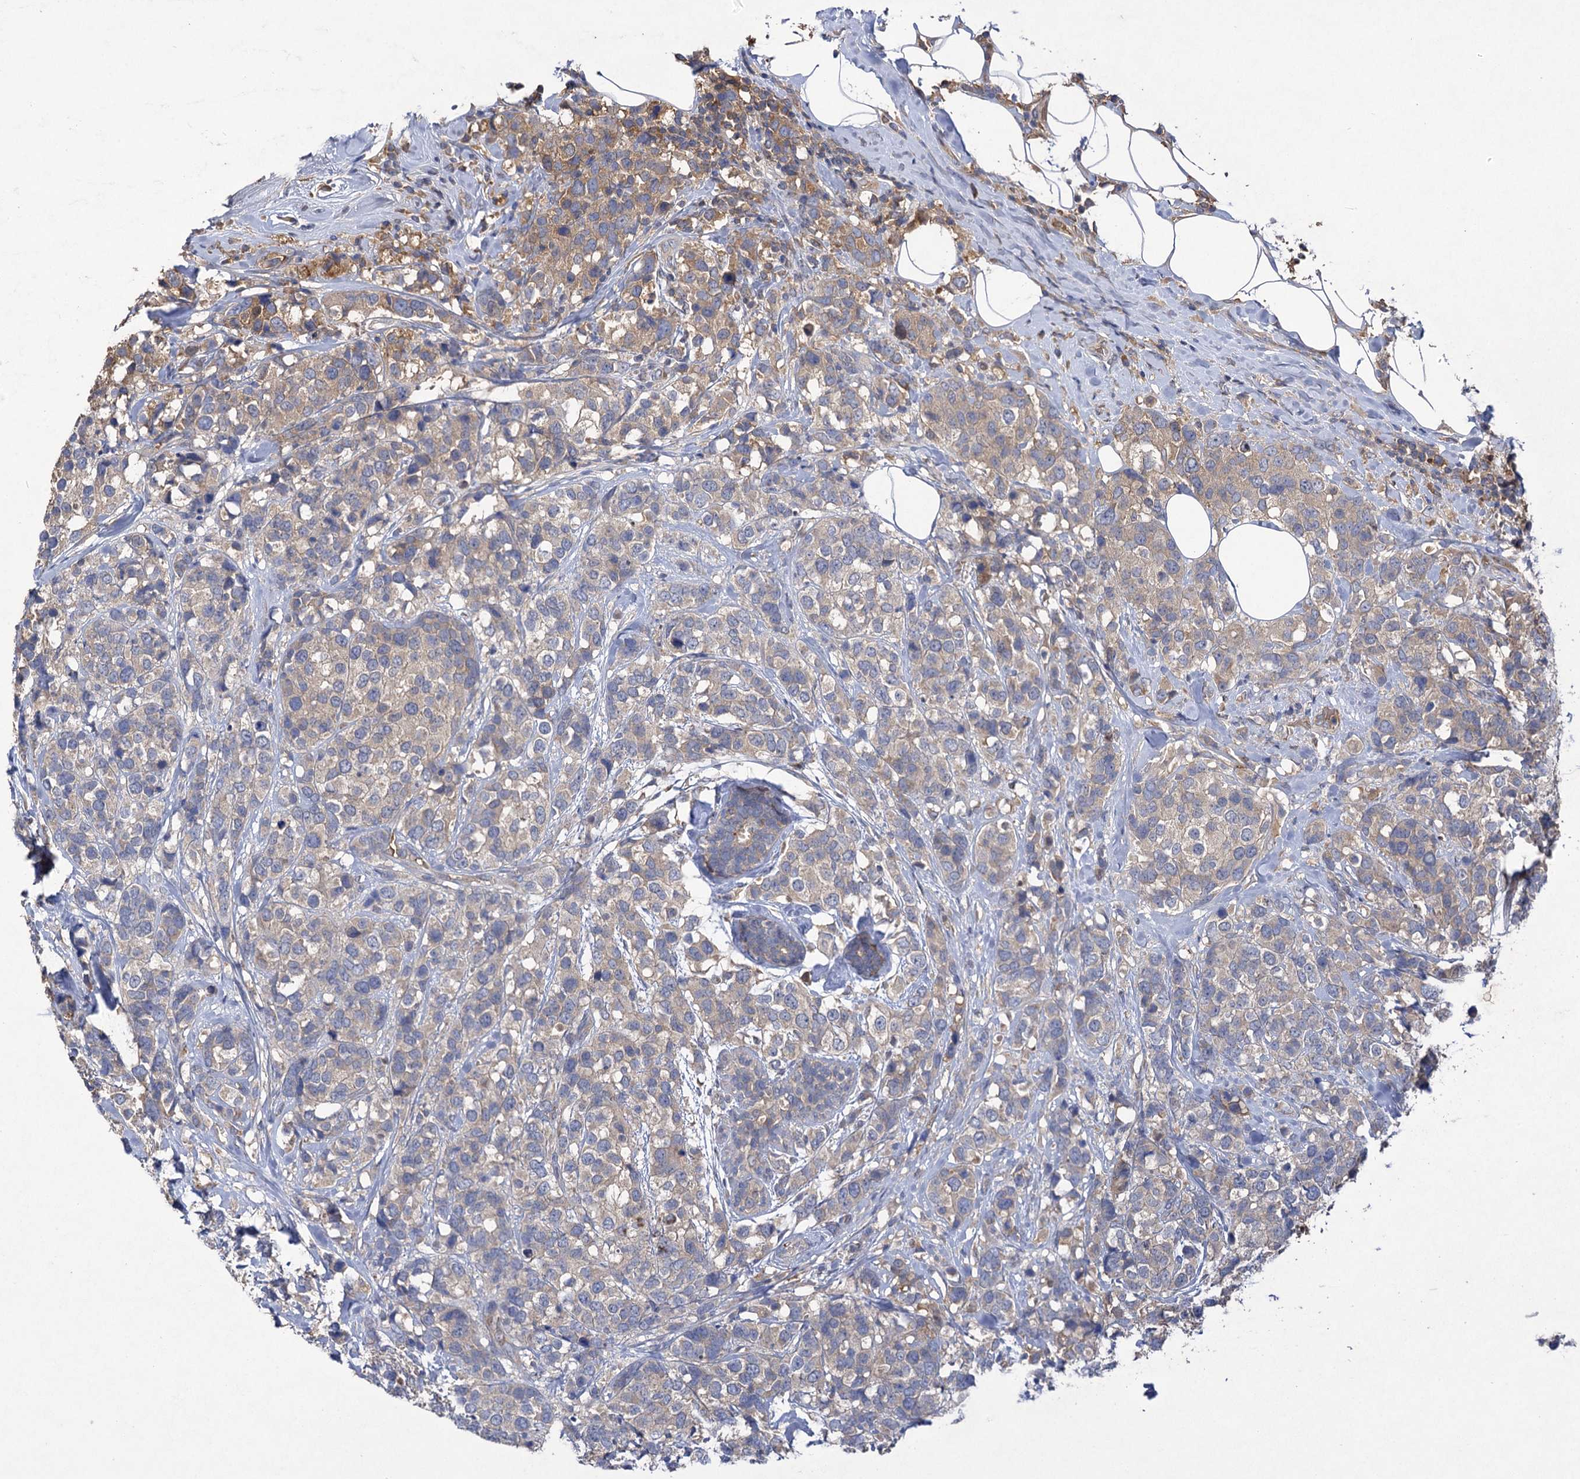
{"staining": {"intensity": "weak", "quantity": "<25%", "location": "cytoplasmic/membranous"}, "tissue": "breast cancer", "cell_type": "Tumor cells", "image_type": "cancer", "snomed": [{"axis": "morphology", "description": "Lobular carcinoma"}, {"axis": "topography", "description": "Breast"}], "caption": "Micrograph shows no protein expression in tumor cells of breast cancer tissue.", "gene": "USP50", "patient": {"sex": "female", "age": 59}}